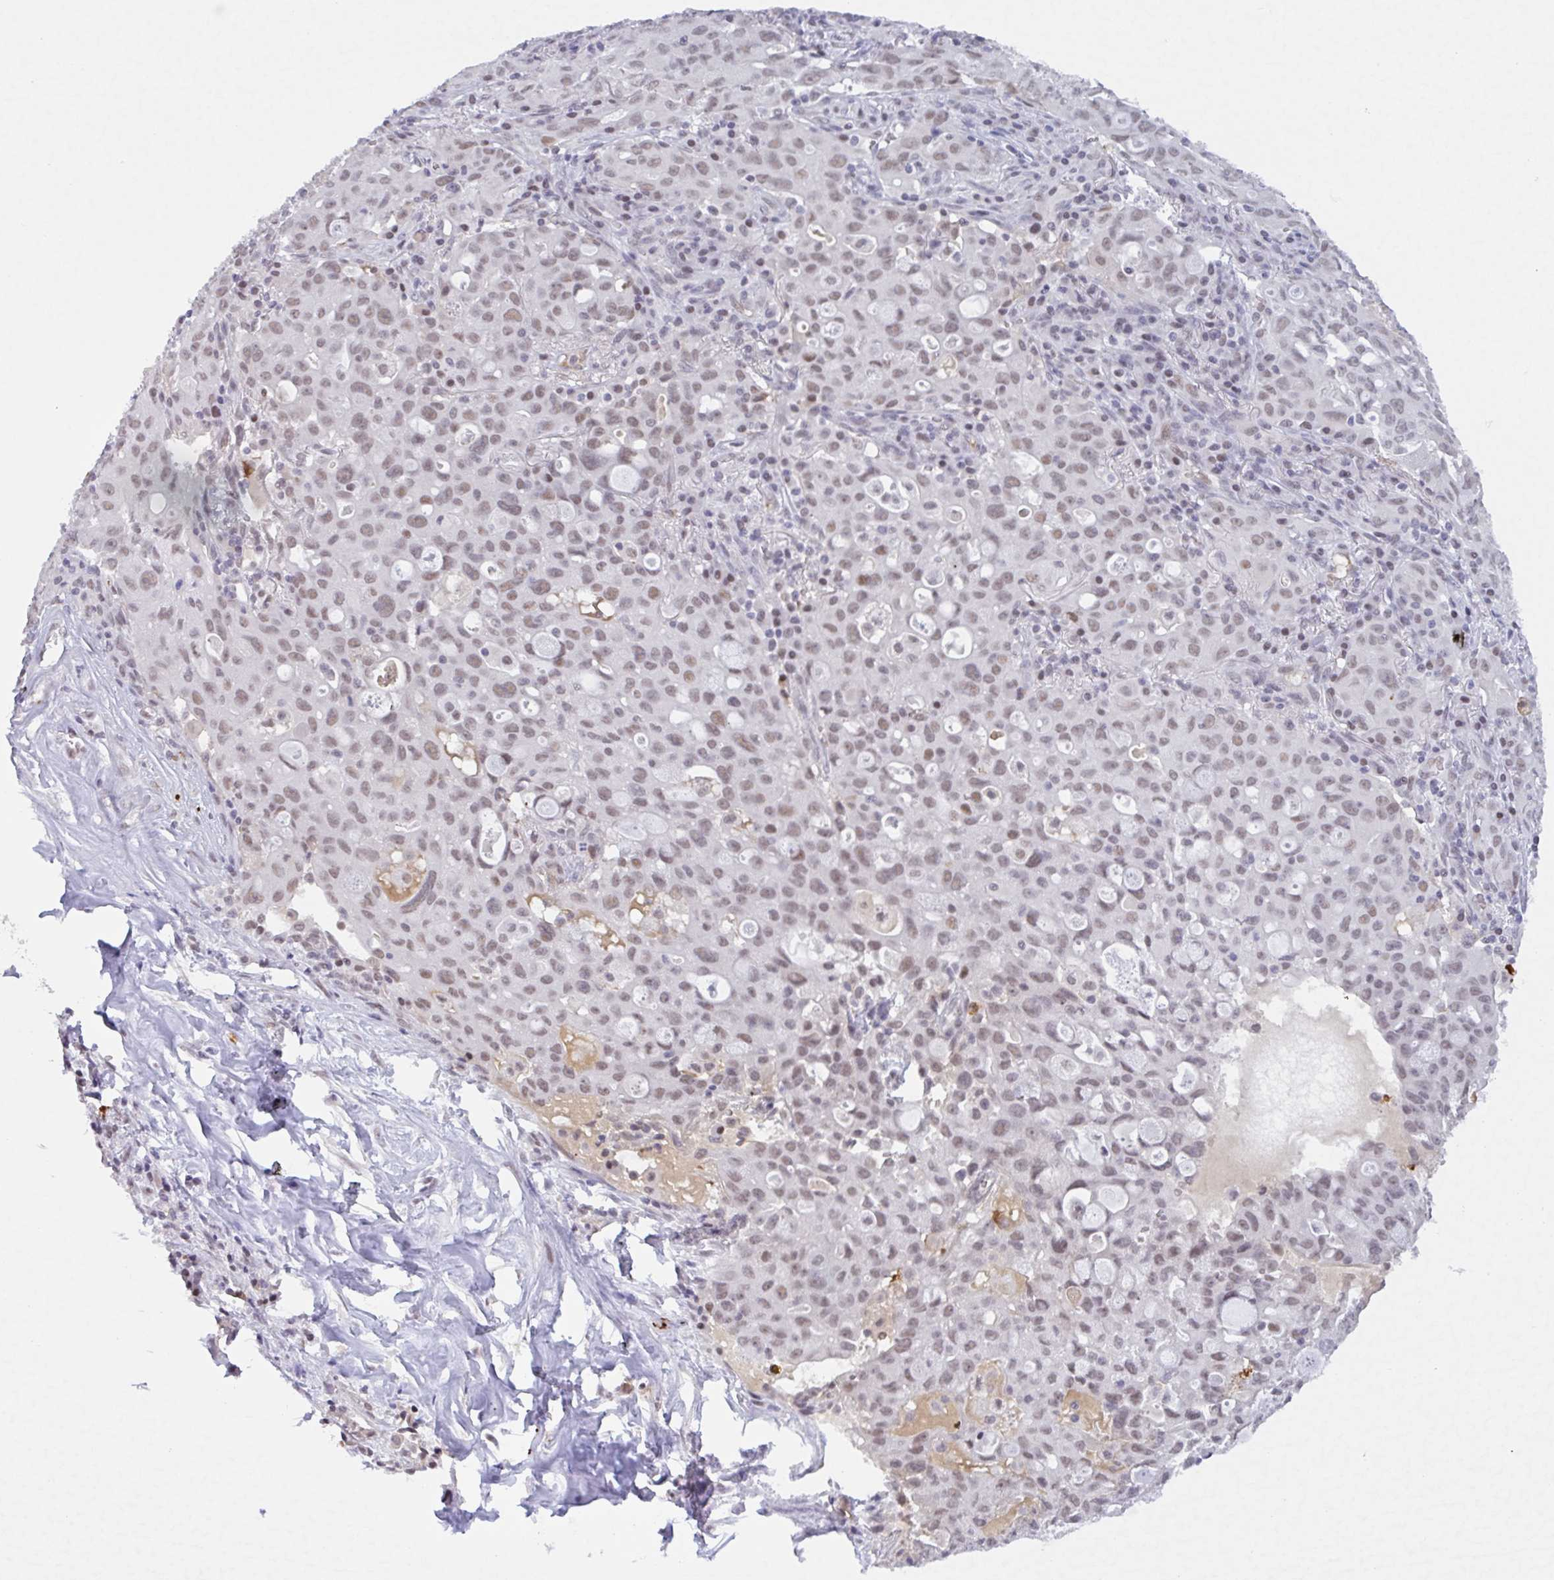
{"staining": {"intensity": "weak", "quantity": ">75%", "location": "nuclear"}, "tissue": "lung cancer", "cell_type": "Tumor cells", "image_type": "cancer", "snomed": [{"axis": "morphology", "description": "Adenocarcinoma, NOS"}, {"axis": "topography", "description": "Lung"}], "caption": "This is an image of immunohistochemistry (IHC) staining of lung cancer (adenocarcinoma), which shows weak expression in the nuclear of tumor cells.", "gene": "PLG", "patient": {"sex": "female", "age": 44}}